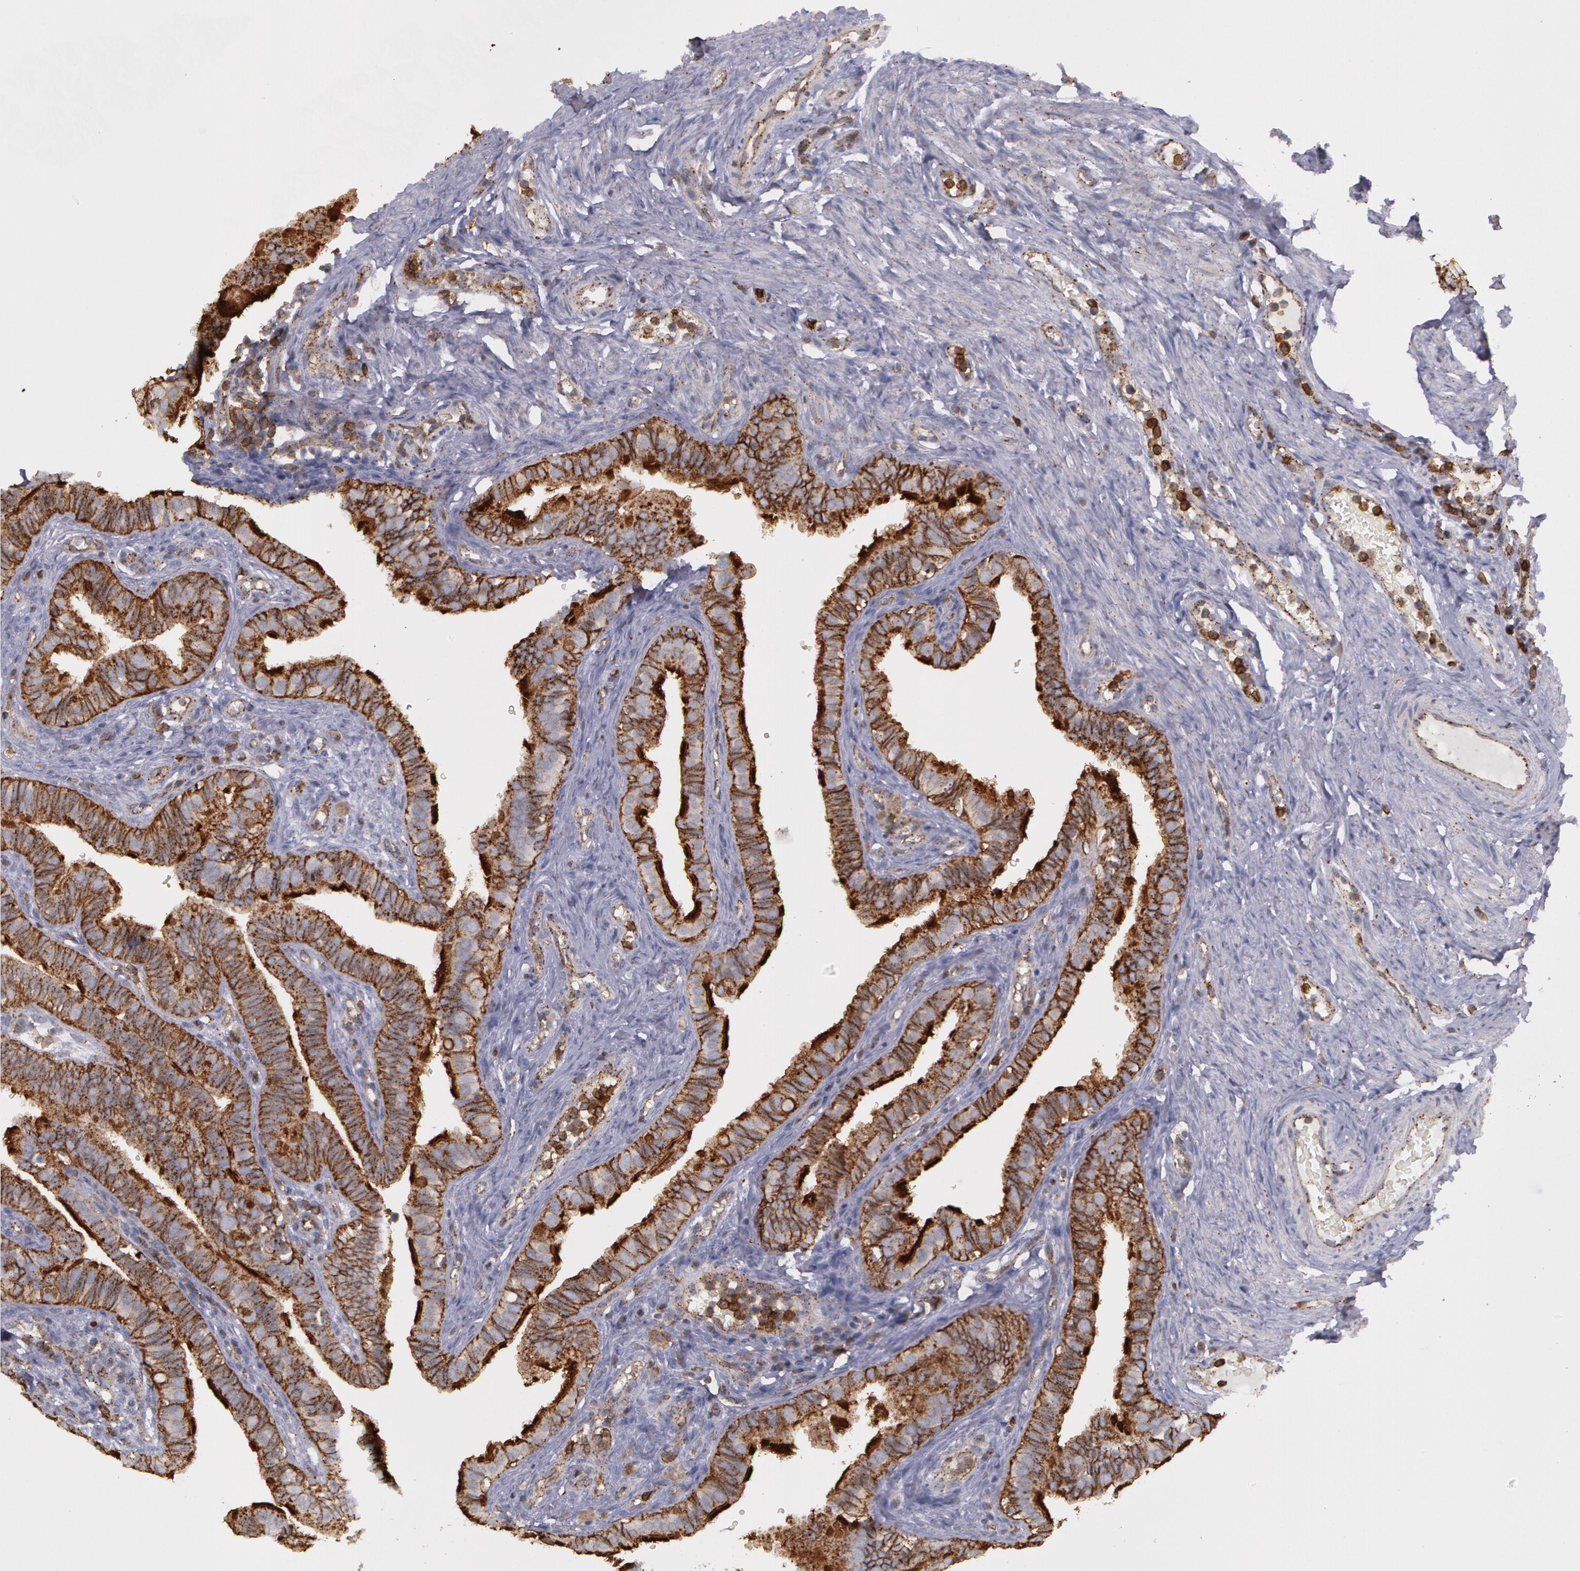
{"staining": {"intensity": "strong", "quantity": ">75%", "location": "cytoplasmic/membranous"}, "tissue": "fallopian tube", "cell_type": "Glandular cells", "image_type": "normal", "snomed": [{"axis": "morphology", "description": "Normal tissue, NOS"}, {"axis": "topography", "description": "Fallopian tube"}, {"axis": "topography", "description": "Ovary"}], "caption": "Protein analysis of unremarkable fallopian tube reveals strong cytoplasmic/membranous staining in approximately >75% of glandular cells.", "gene": "FLOT2", "patient": {"sex": "female", "age": 51}}